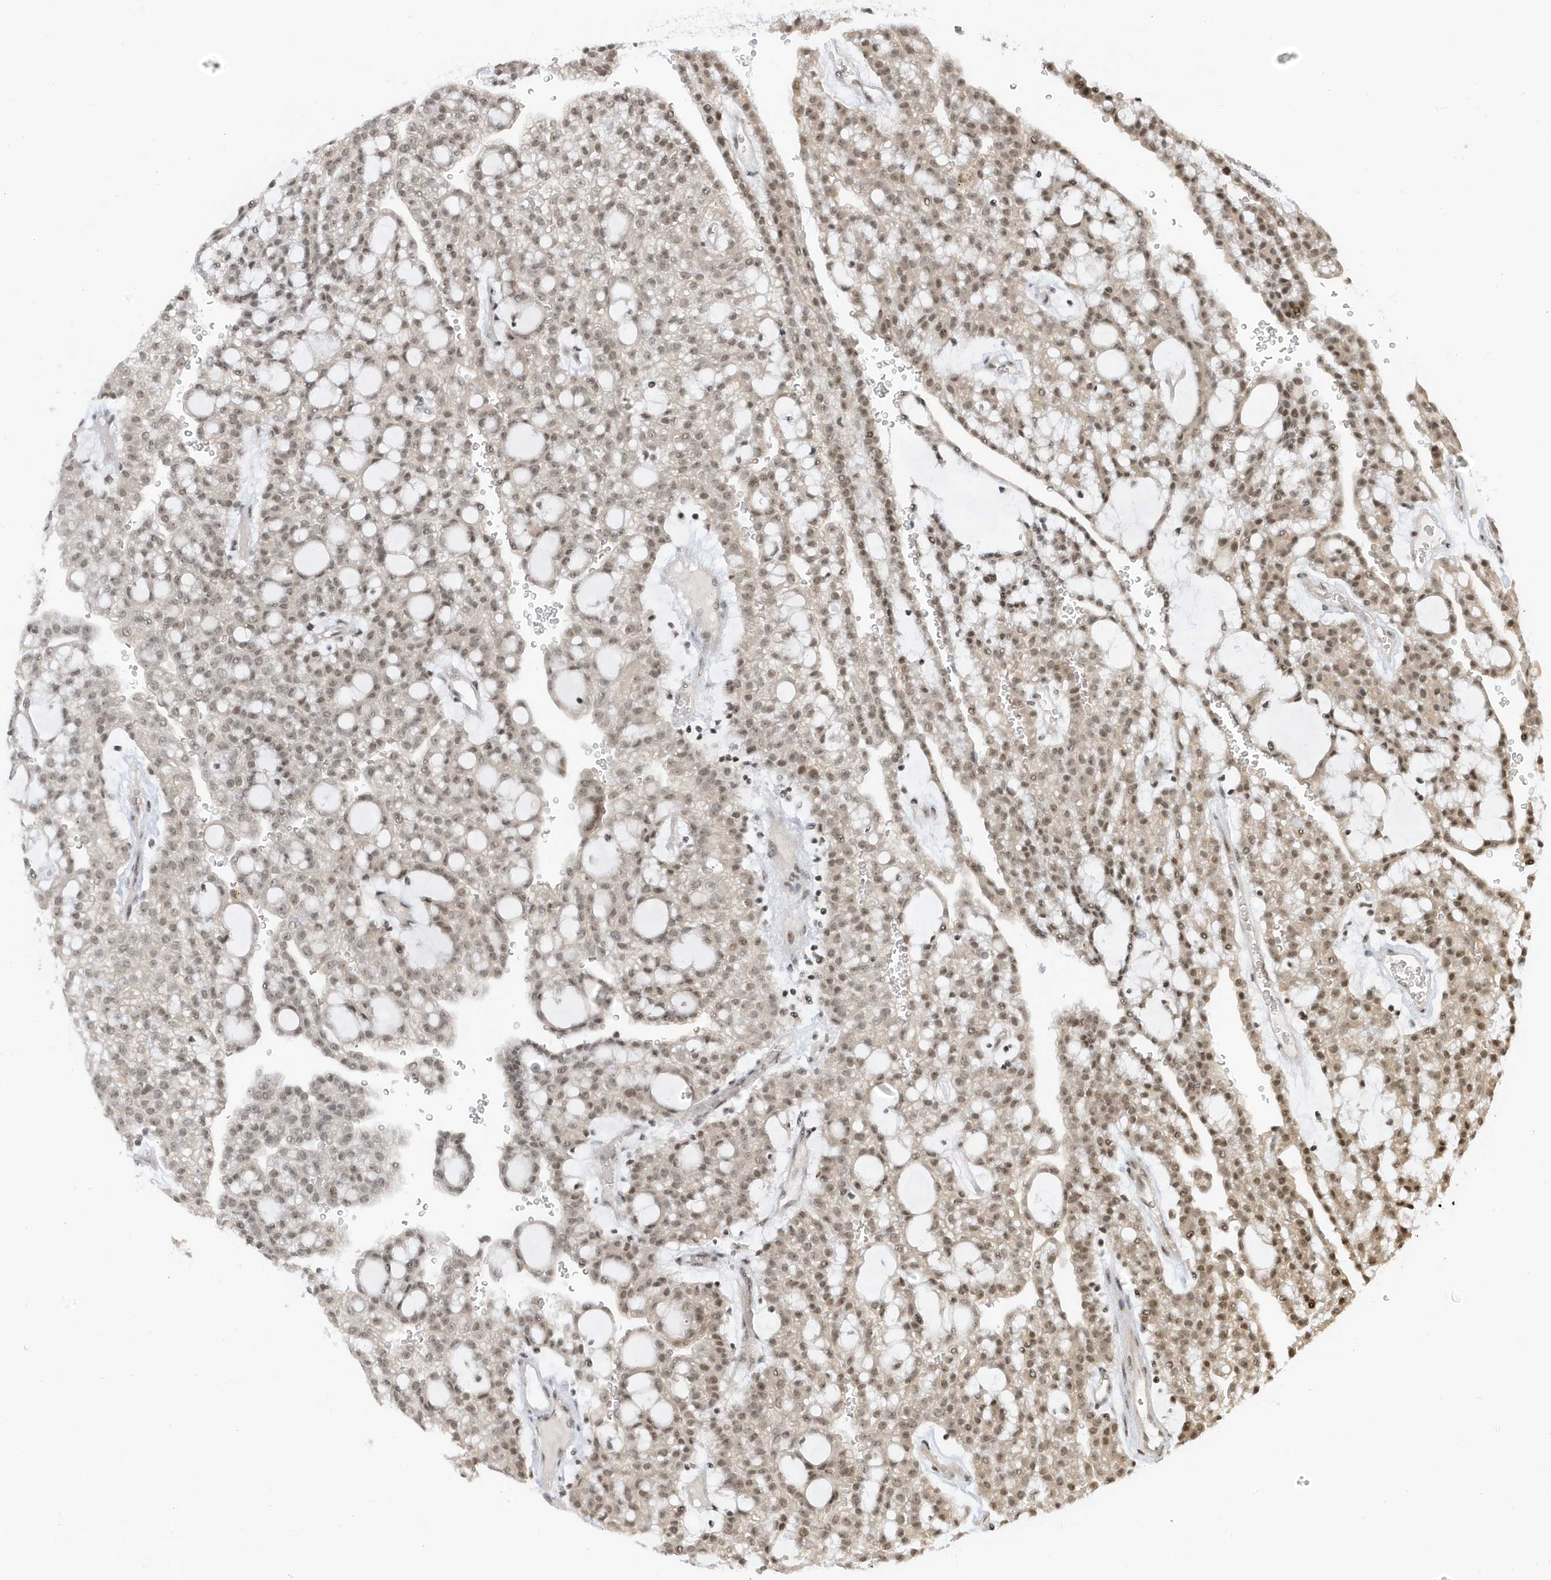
{"staining": {"intensity": "moderate", "quantity": ">75%", "location": "nuclear"}, "tissue": "renal cancer", "cell_type": "Tumor cells", "image_type": "cancer", "snomed": [{"axis": "morphology", "description": "Adenocarcinoma, NOS"}, {"axis": "topography", "description": "Kidney"}], "caption": "High-magnification brightfield microscopy of renal cancer stained with DAB (3,3'-diaminobenzidine) (brown) and counterstained with hematoxylin (blue). tumor cells exhibit moderate nuclear expression is seen in about>75% of cells. (DAB (3,3'-diaminobenzidine) IHC with brightfield microscopy, high magnification).", "gene": "ZNF740", "patient": {"sex": "male", "age": 63}}